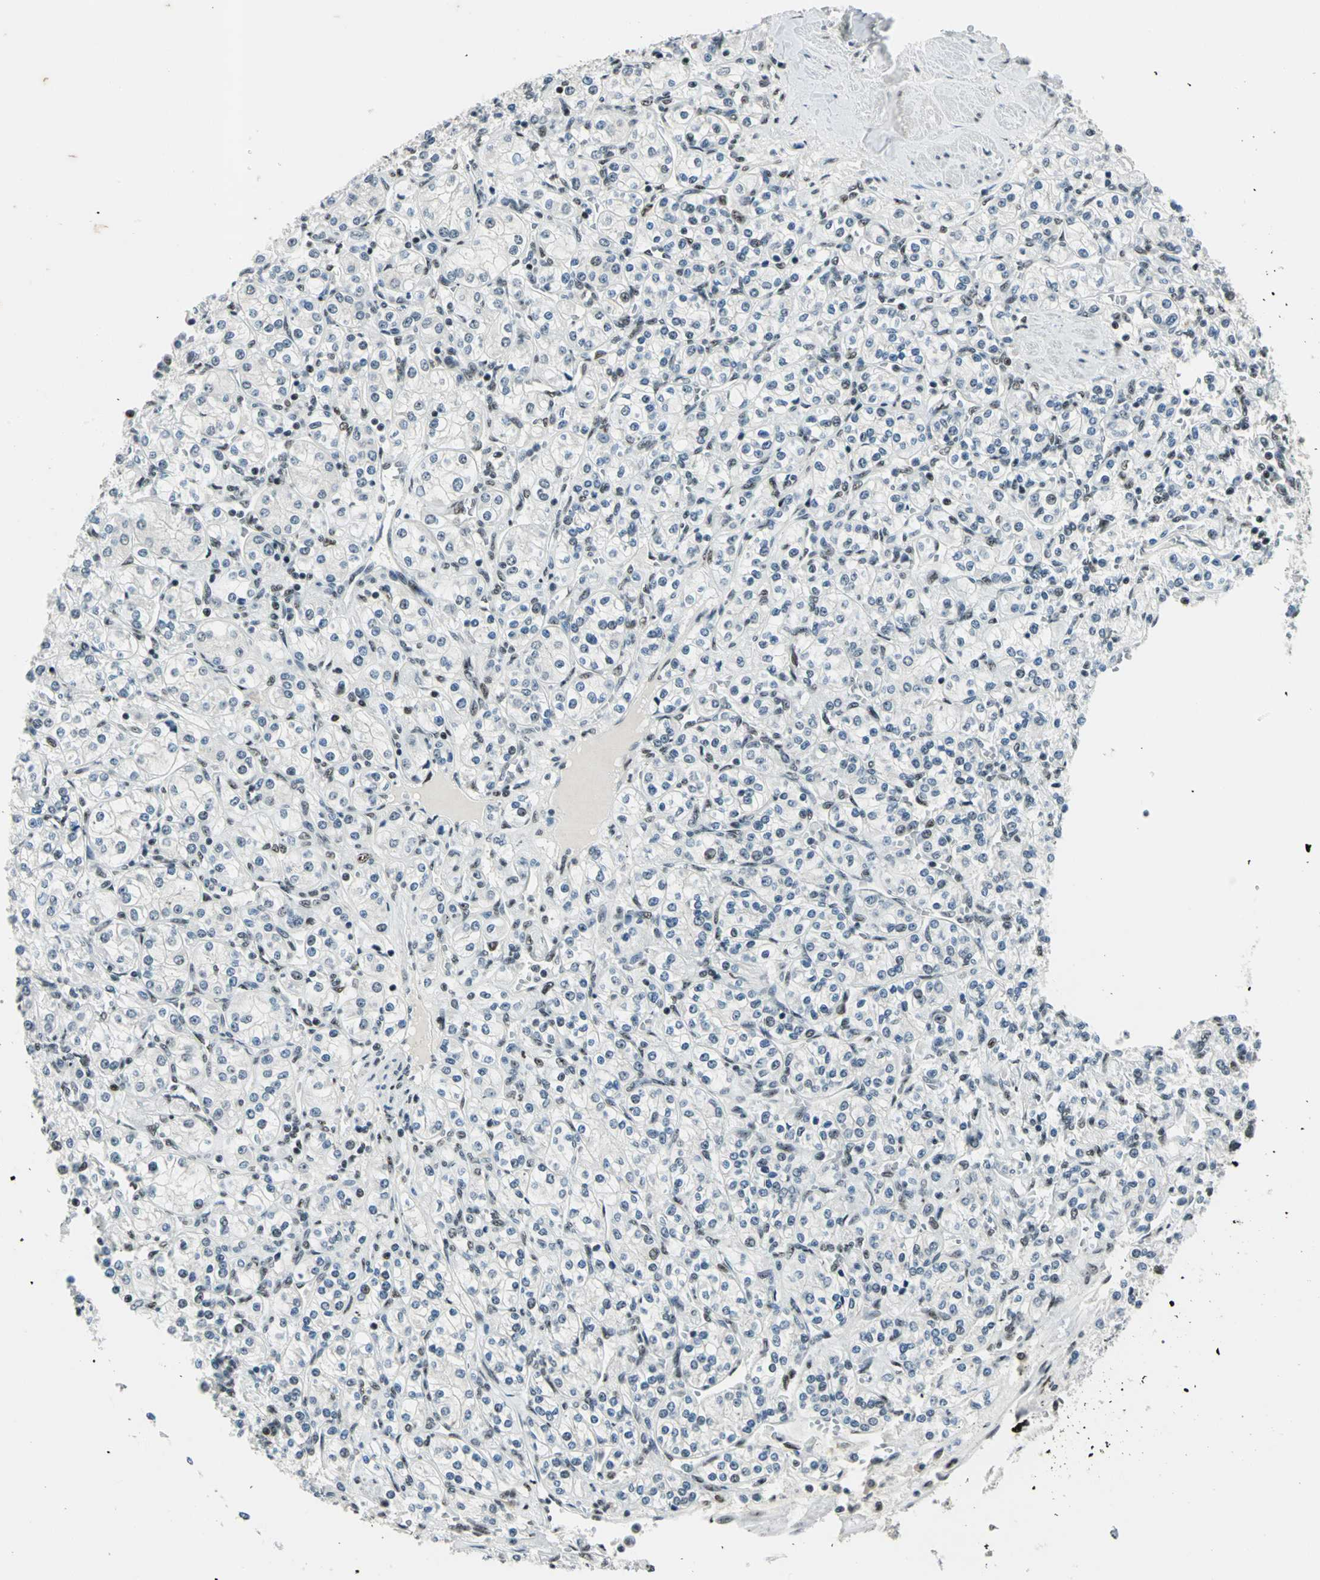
{"staining": {"intensity": "negative", "quantity": "none", "location": "none"}, "tissue": "renal cancer", "cell_type": "Tumor cells", "image_type": "cancer", "snomed": [{"axis": "morphology", "description": "Adenocarcinoma, NOS"}, {"axis": "topography", "description": "Kidney"}], "caption": "Protein analysis of renal cancer exhibits no significant staining in tumor cells.", "gene": "KAT6B", "patient": {"sex": "male", "age": 77}}